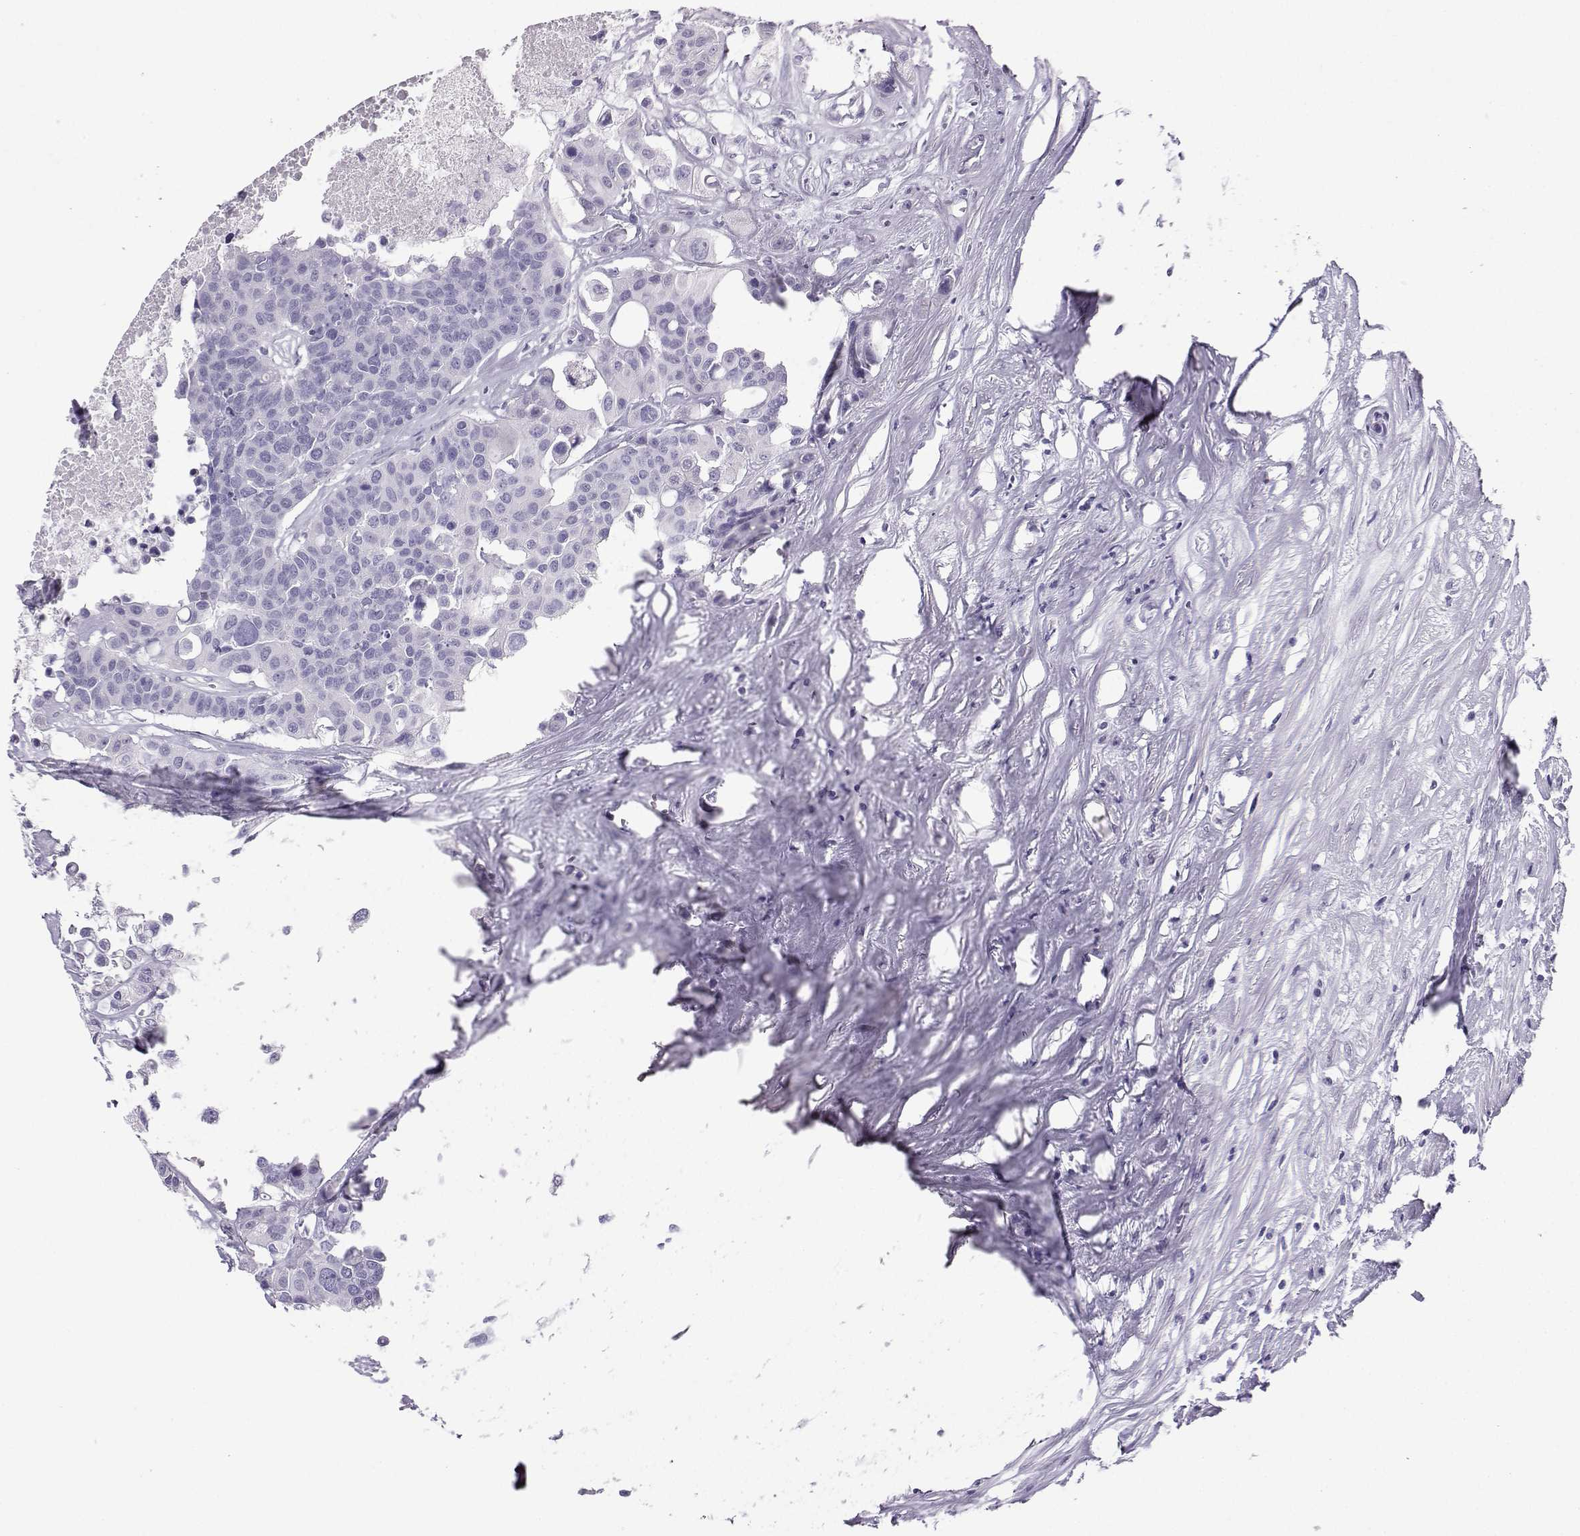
{"staining": {"intensity": "negative", "quantity": "none", "location": "none"}, "tissue": "carcinoid", "cell_type": "Tumor cells", "image_type": "cancer", "snomed": [{"axis": "morphology", "description": "Carcinoid, malignant, NOS"}, {"axis": "topography", "description": "Colon"}], "caption": "Immunohistochemistry histopathology image of neoplastic tissue: carcinoid (malignant) stained with DAB (3,3'-diaminobenzidine) demonstrates no significant protein staining in tumor cells. Brightfield microscopy of IHC stained with DAB (3,3'-diaminobenzidine) (brown) and hematoxylin (blue), captured at high magnification.", "gene": "NEFL", "patient": {"sex": "male", "age": 81}}